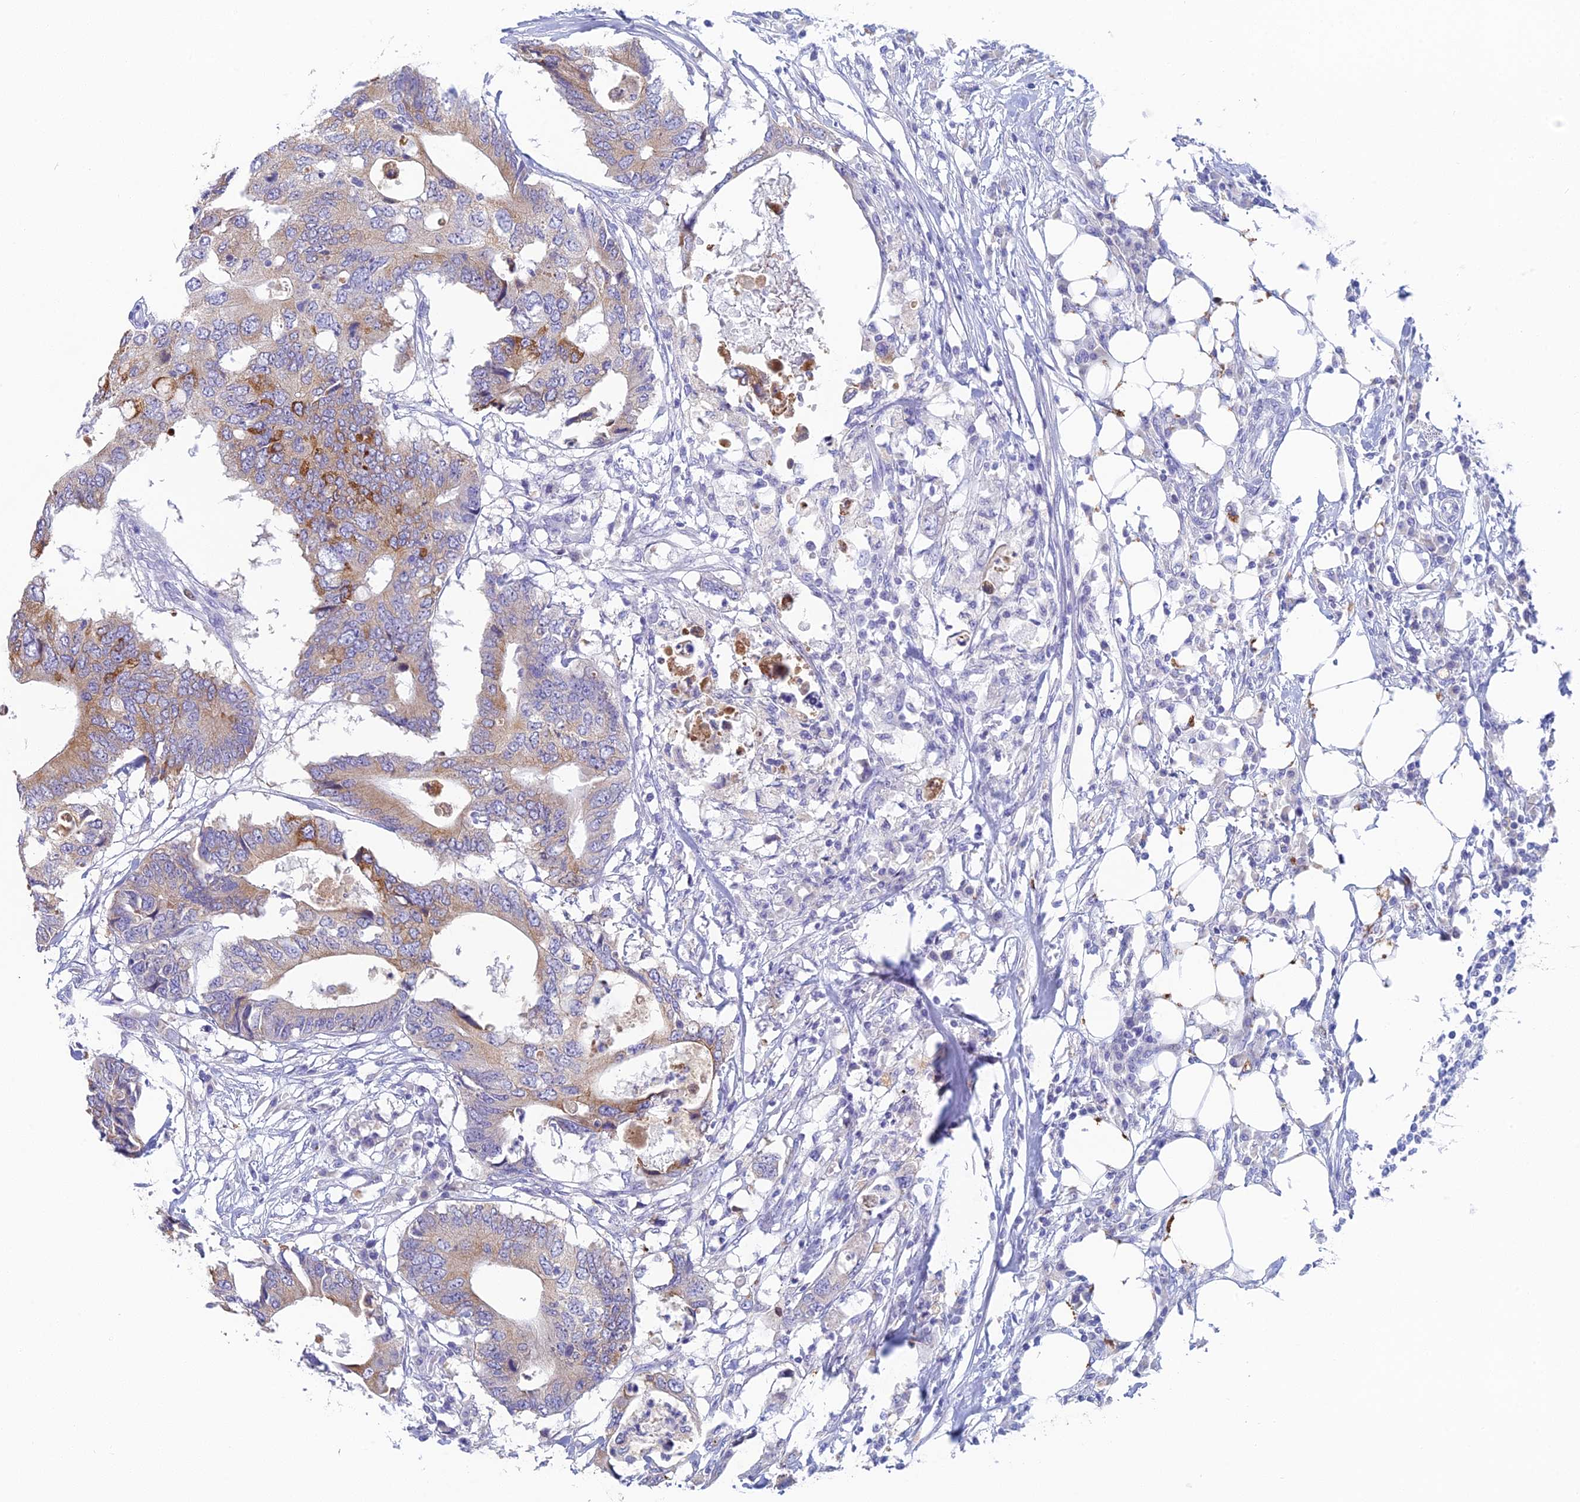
{"staining": {"intensity": "moderate", "quantity": "25%-75%", "location": "cytoplasmic/membranous"}, "tissue": "colorectal cancer", "cell_type": "Tumor cells", "image_type": "cancer", "snomed": [{"axis": "morphology", "description": "Adenocarcinoma, NOS"}, {"axis": "topography", "description": "Colon"}], "caption": "Immunohistochemistry photomicrograph of human colorectal adenocarcinoma stained for a protein (brown), which displays medium levels of moderate cytoplasmic/membranous staining in approximately 25%-75% of tumor cells.", "gene": "REXO5", "patient": {"sex": "male", "age": 71}}